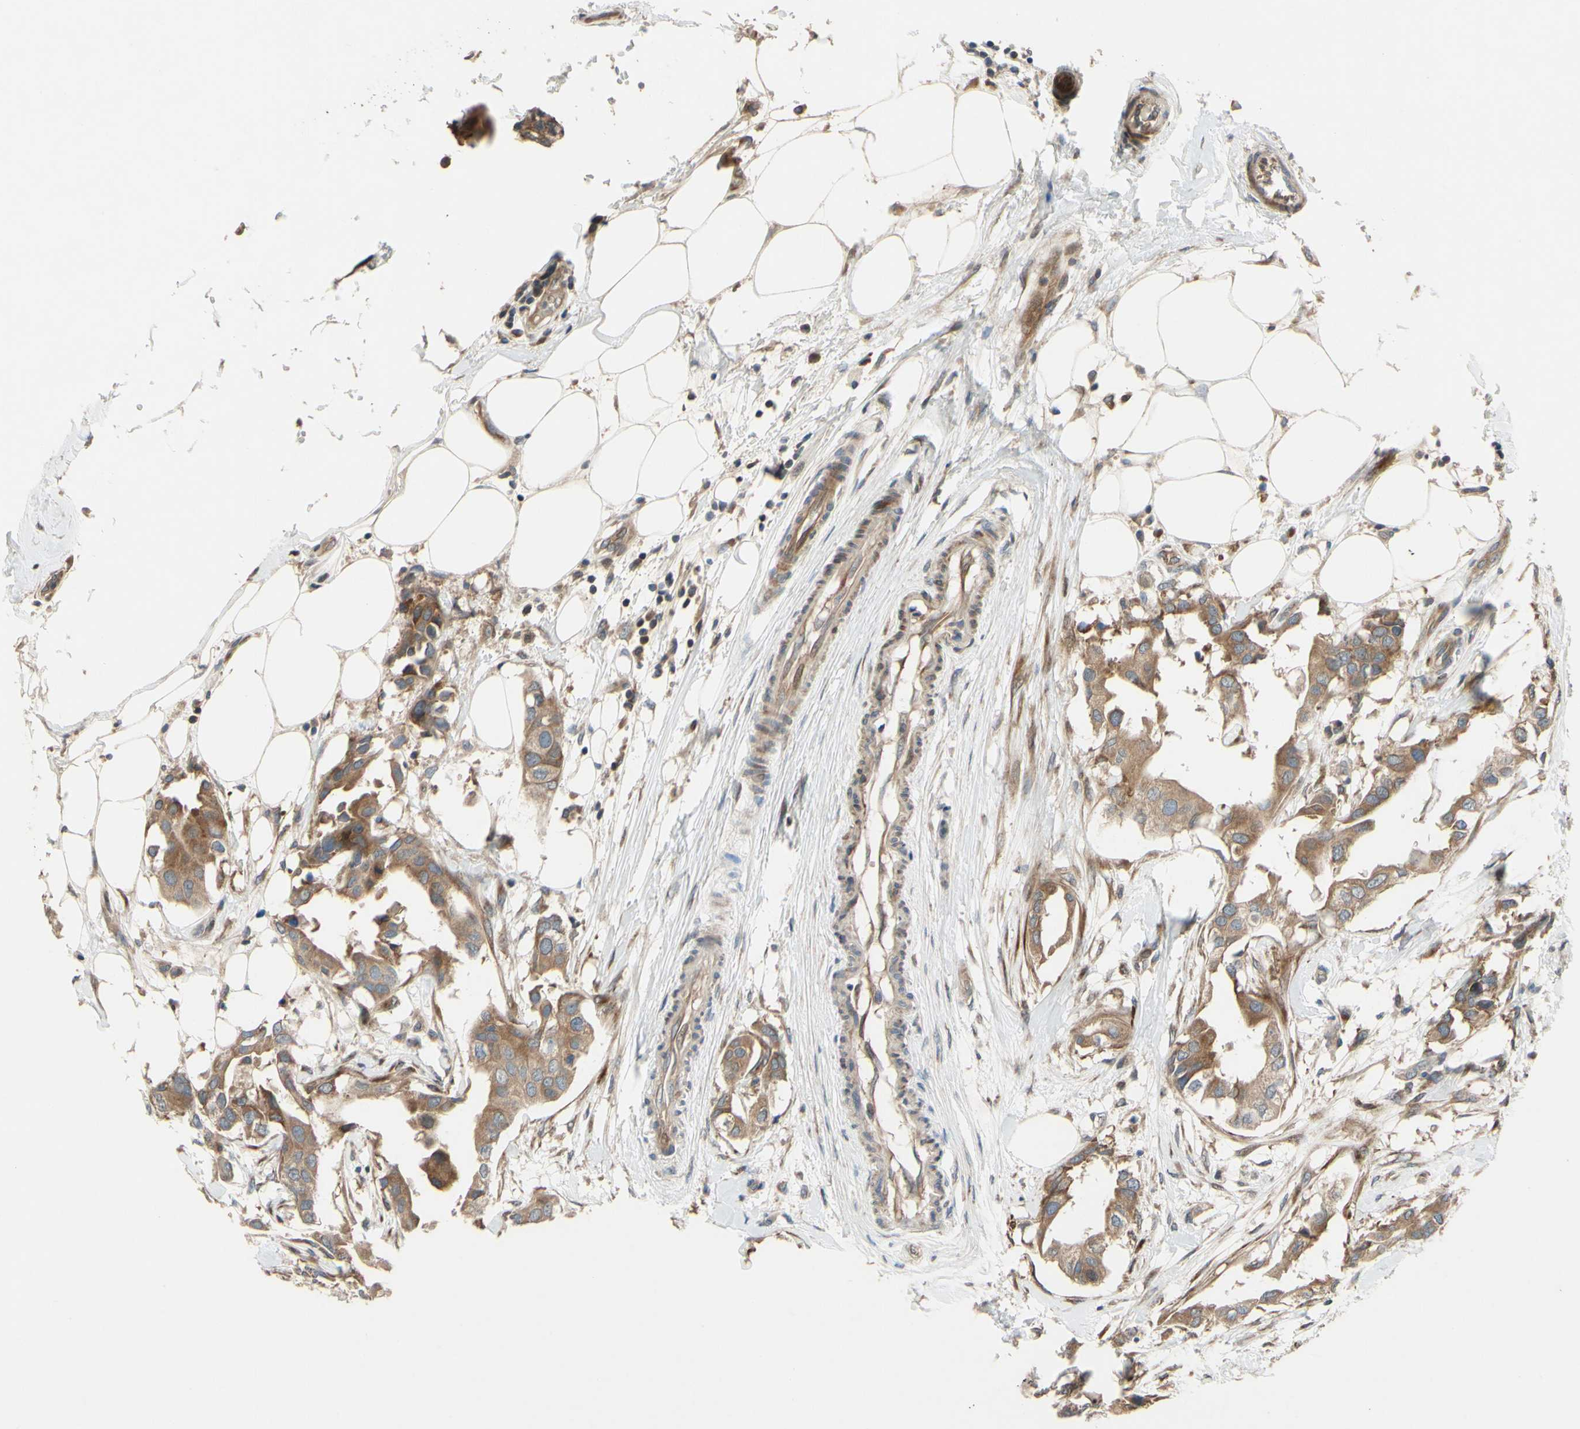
{"staining": {"intensity": "moderate", "quantity": ">75%", "location": "cytoplasmic/membranous"}, "tissue": "breast cancer", "cell_type": "Tumor cells", "image_type": "cancer", "snomed": [{"axis": "morphology", "description": "Duct carcinoma"}, {"axis": "topography", "description": "Breast"}], "caption": "Breast cancer (infiltrating ductal carcinoma) was stained to show a protein in brown. There is medium levels of moderate cytoplasmic/membranous expression in about >75% of tumor cells.", "gene": "SPTLC1", "patient": {"sex": "female", "age": 40}}